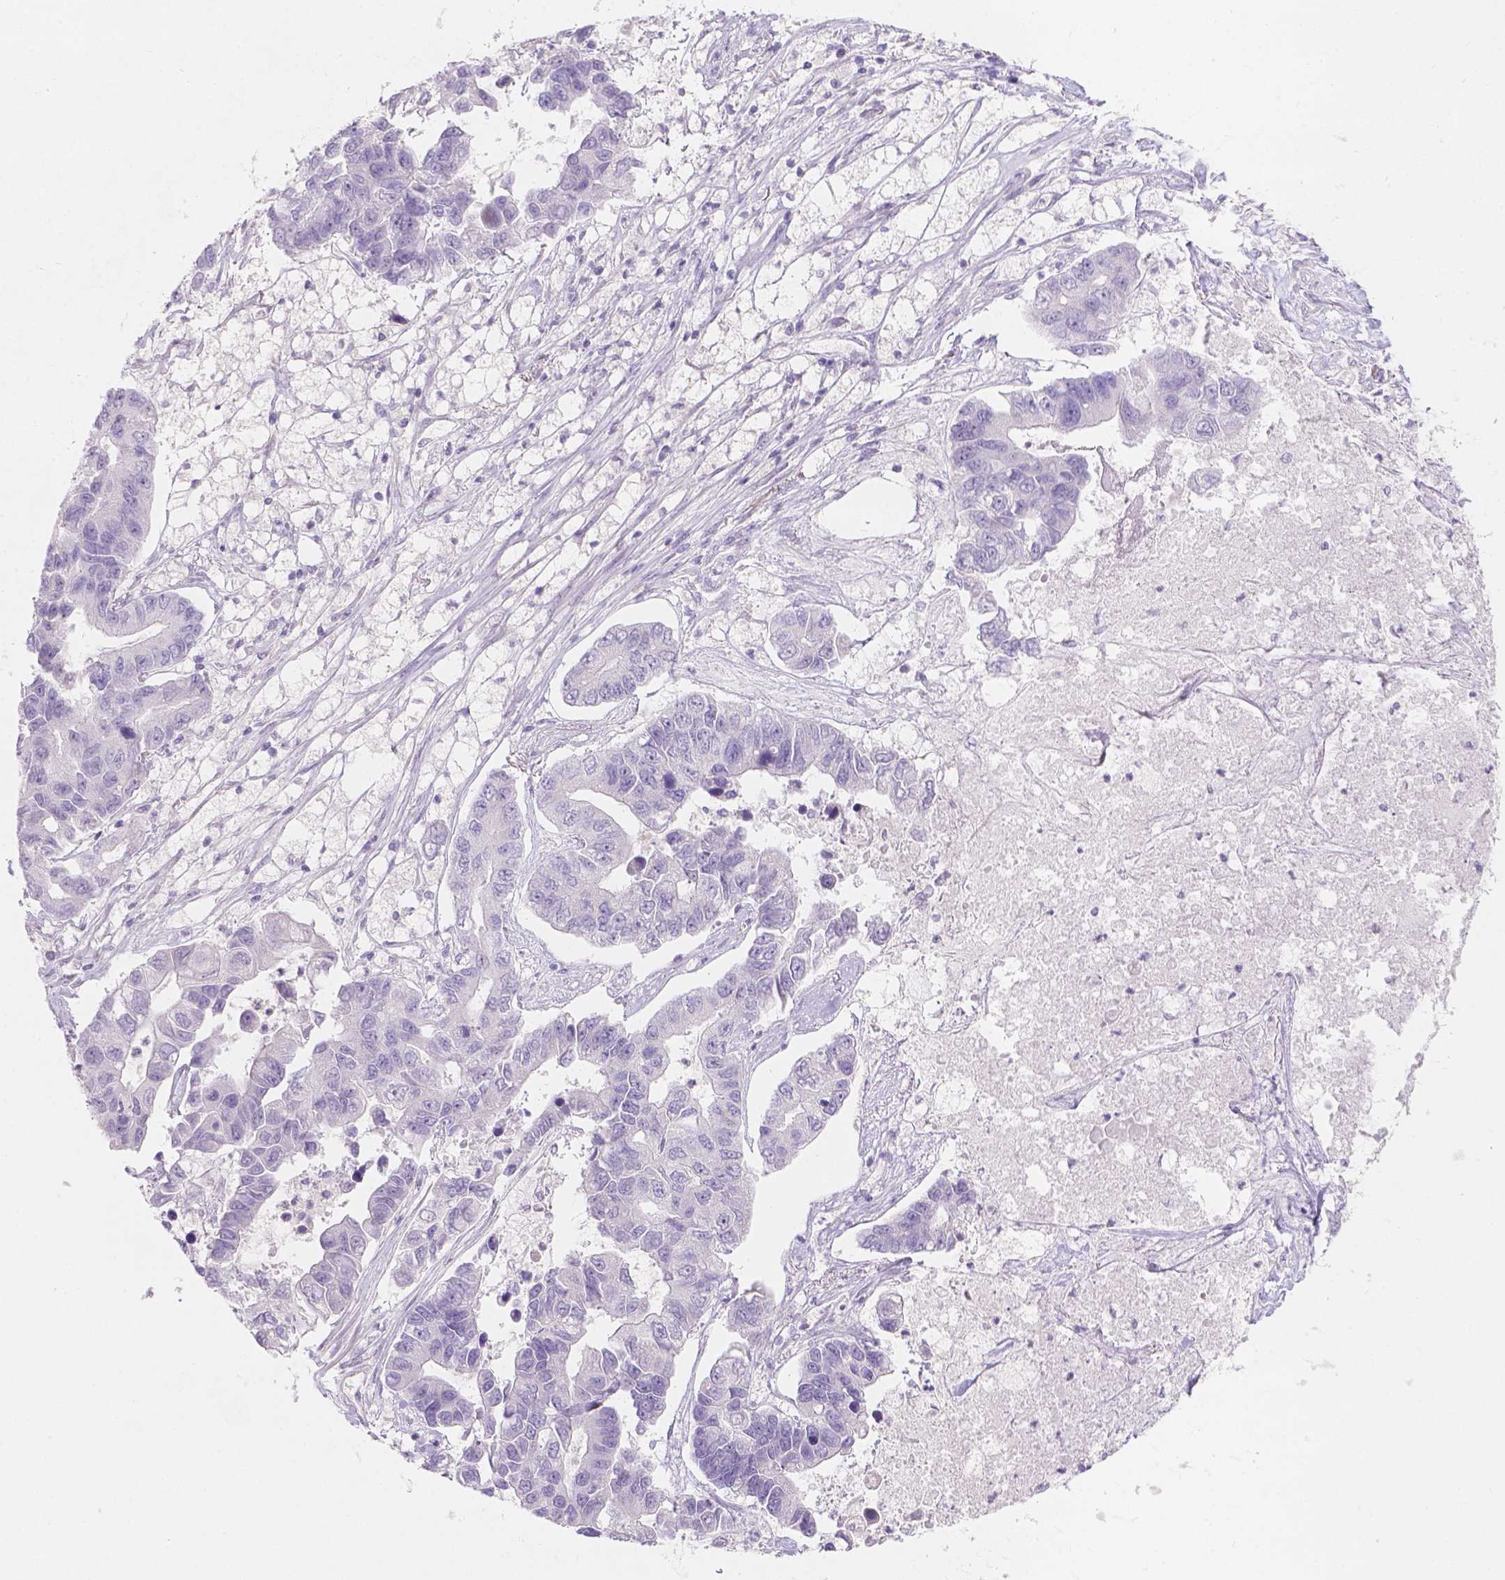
{"staining": {"intensity": "negative", "quantity": "none", "location": "none"}, "tissue": "lung cancer", "cell_type": "Tumor cells", "image_type": "cancer", "snomed": [{"axis": "morphology", "description": "Adenocarcinoma, NOS"}, {"axis": "topography", "description": "Bronchus"}, {"axis": "topography", "description": "Lung"}], "caption": "Immunohistochemical staining of human lung cancer (adenocarcinoma) reveals no significant expression in tumor cells.", "gene": "HTN3", "patient": {"sex": "female", "age": 51}}